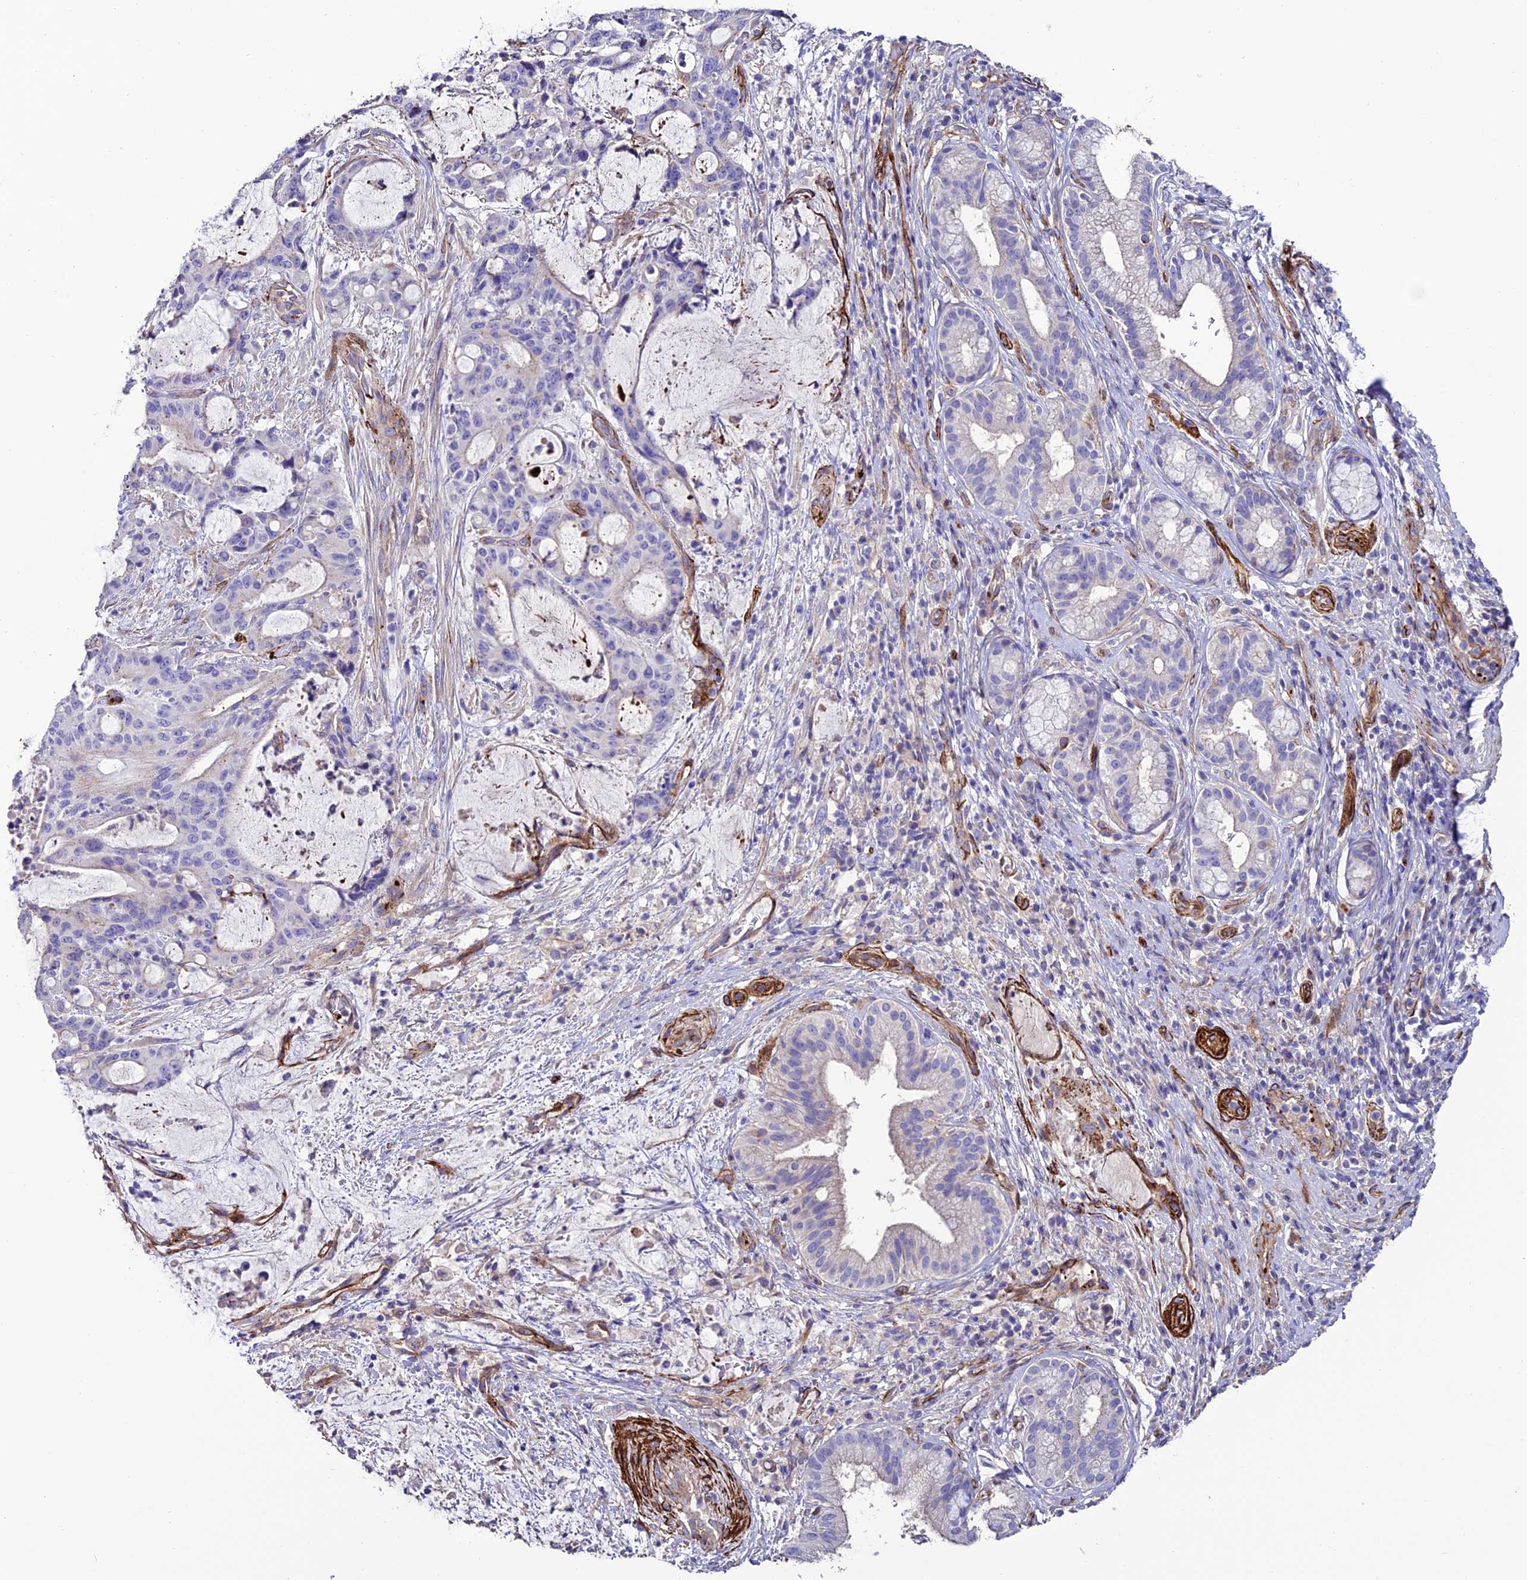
{"staining": {"intensity": "negative", "quantity": "none", "location": "none"}, "tissue": "liver cancer", "cell_type": "Tumor cells", "image_type": "cancer", "snomed": [{"axis": "morphology", "description": "Normal tissue, NOS"}, {"axis": "morphology", "description": "Cholangiocarcinoma"}, {"axis": "topography", "description": "Liver"}, {"axis": "topography", "description": "Peripheral nerve tissue"}], "caption": "Immunohistochemistry (IHC) histopathology image of neoplastic tissue: human liver cholangiocarcinoma stained with DAB reveals no significant protein staining in tumor cells.", "gene": "REX1BD", "patient": {"sex": "female", "age": 73}}